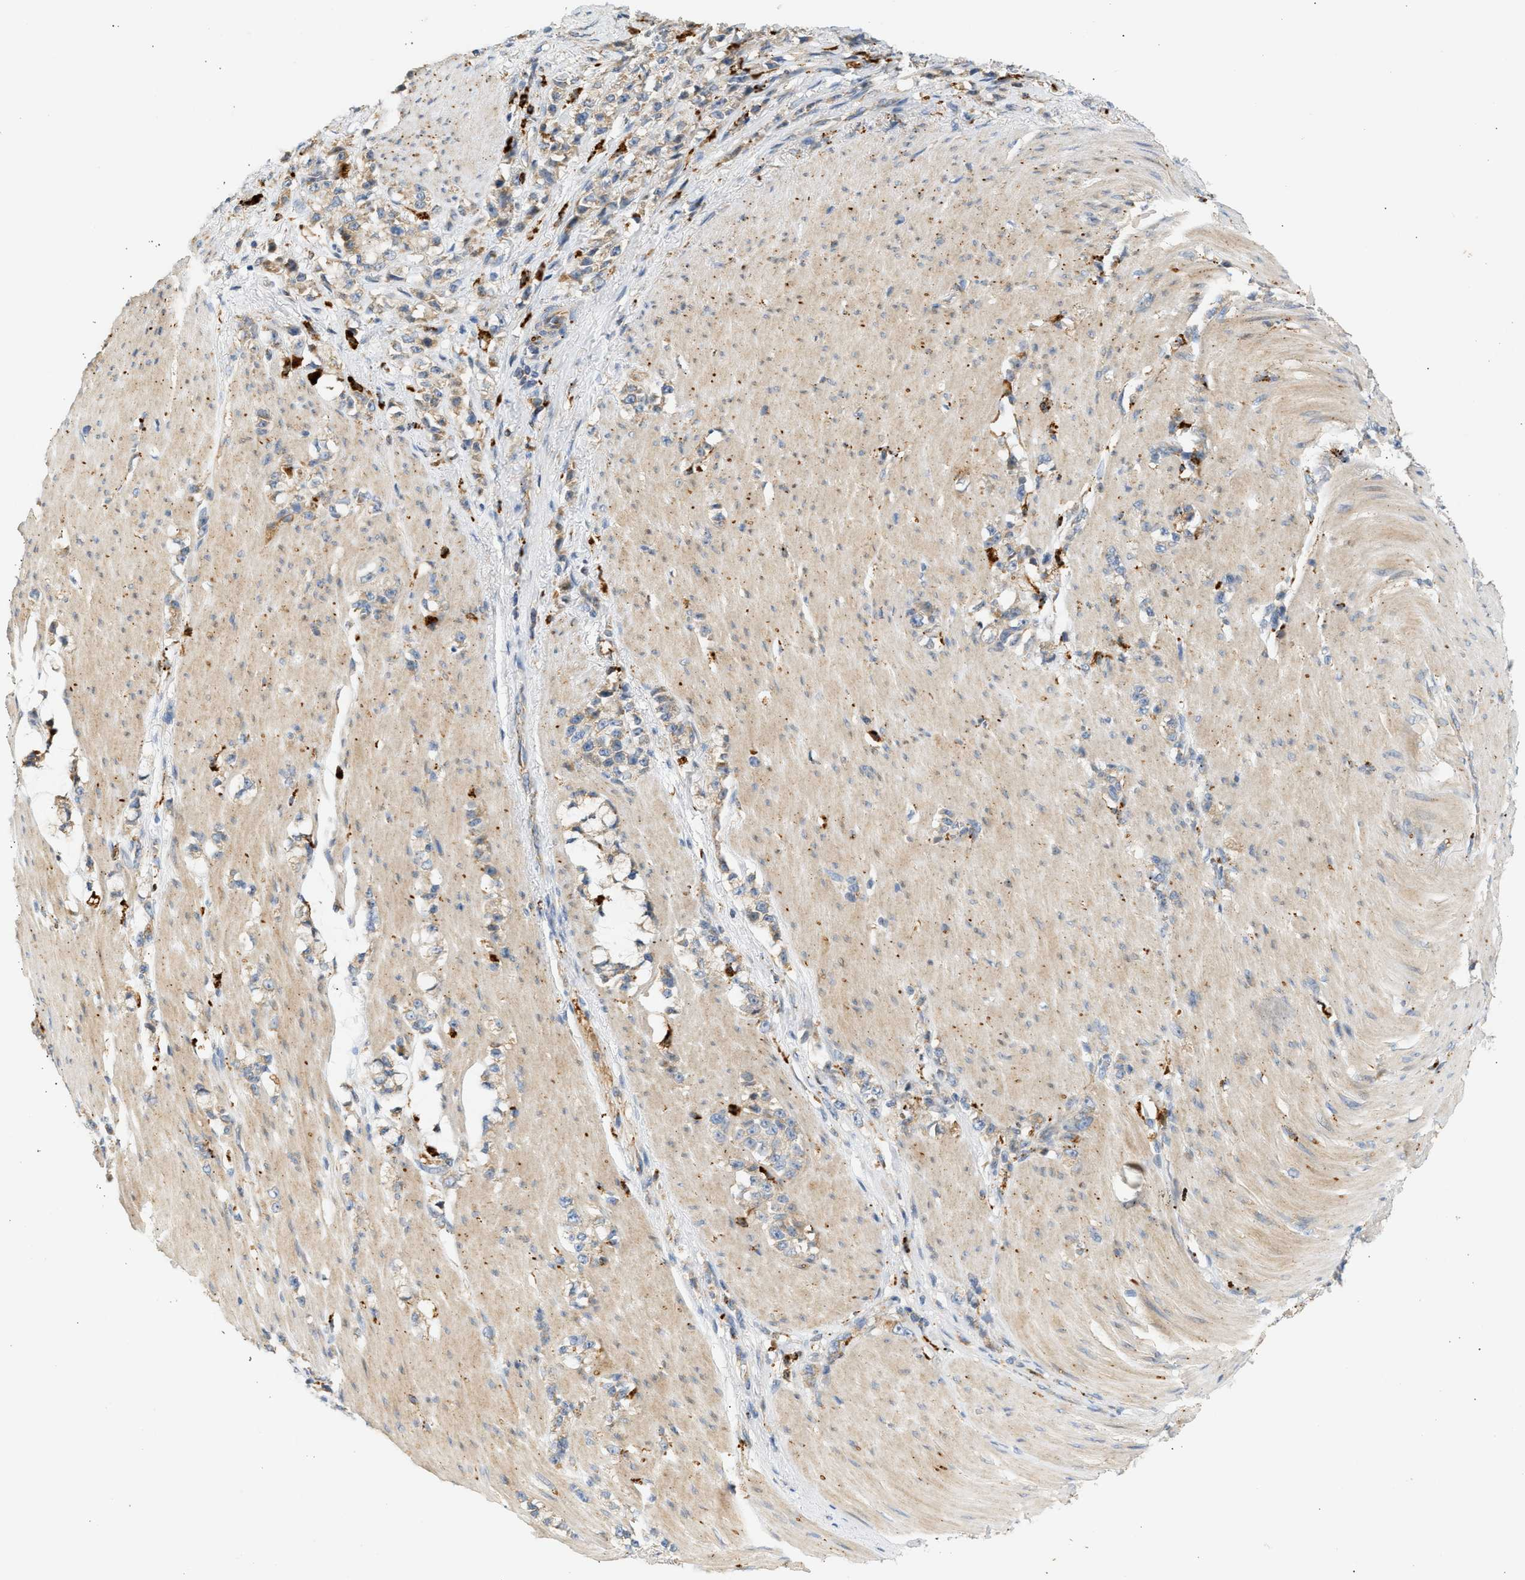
{"staining": {"intensity": "weak", "quantity": ">75%", "location": "cytoplasmic/membranous"}, "tissue": "stomach cancer", "cell_type": "Tumor cells", "image_type": "cancer", "snomed": [{"axis": "morphology", "description": "Adenocarcinoma, NOS"}, {"axis": "topography", "description": "Stomach, lower"}], "caption": "The image shows staining of stomach adenocarcinoma, revealing weak cytoplasmic/membranous protein positivity (brown color) within tumor cells. Immunohistochemistry (ihc) stains the protein of interest in brown and the nuclei are stained blue.", "gene": "ENTHD1", "patient": {"sex": "male", "age": 88}}